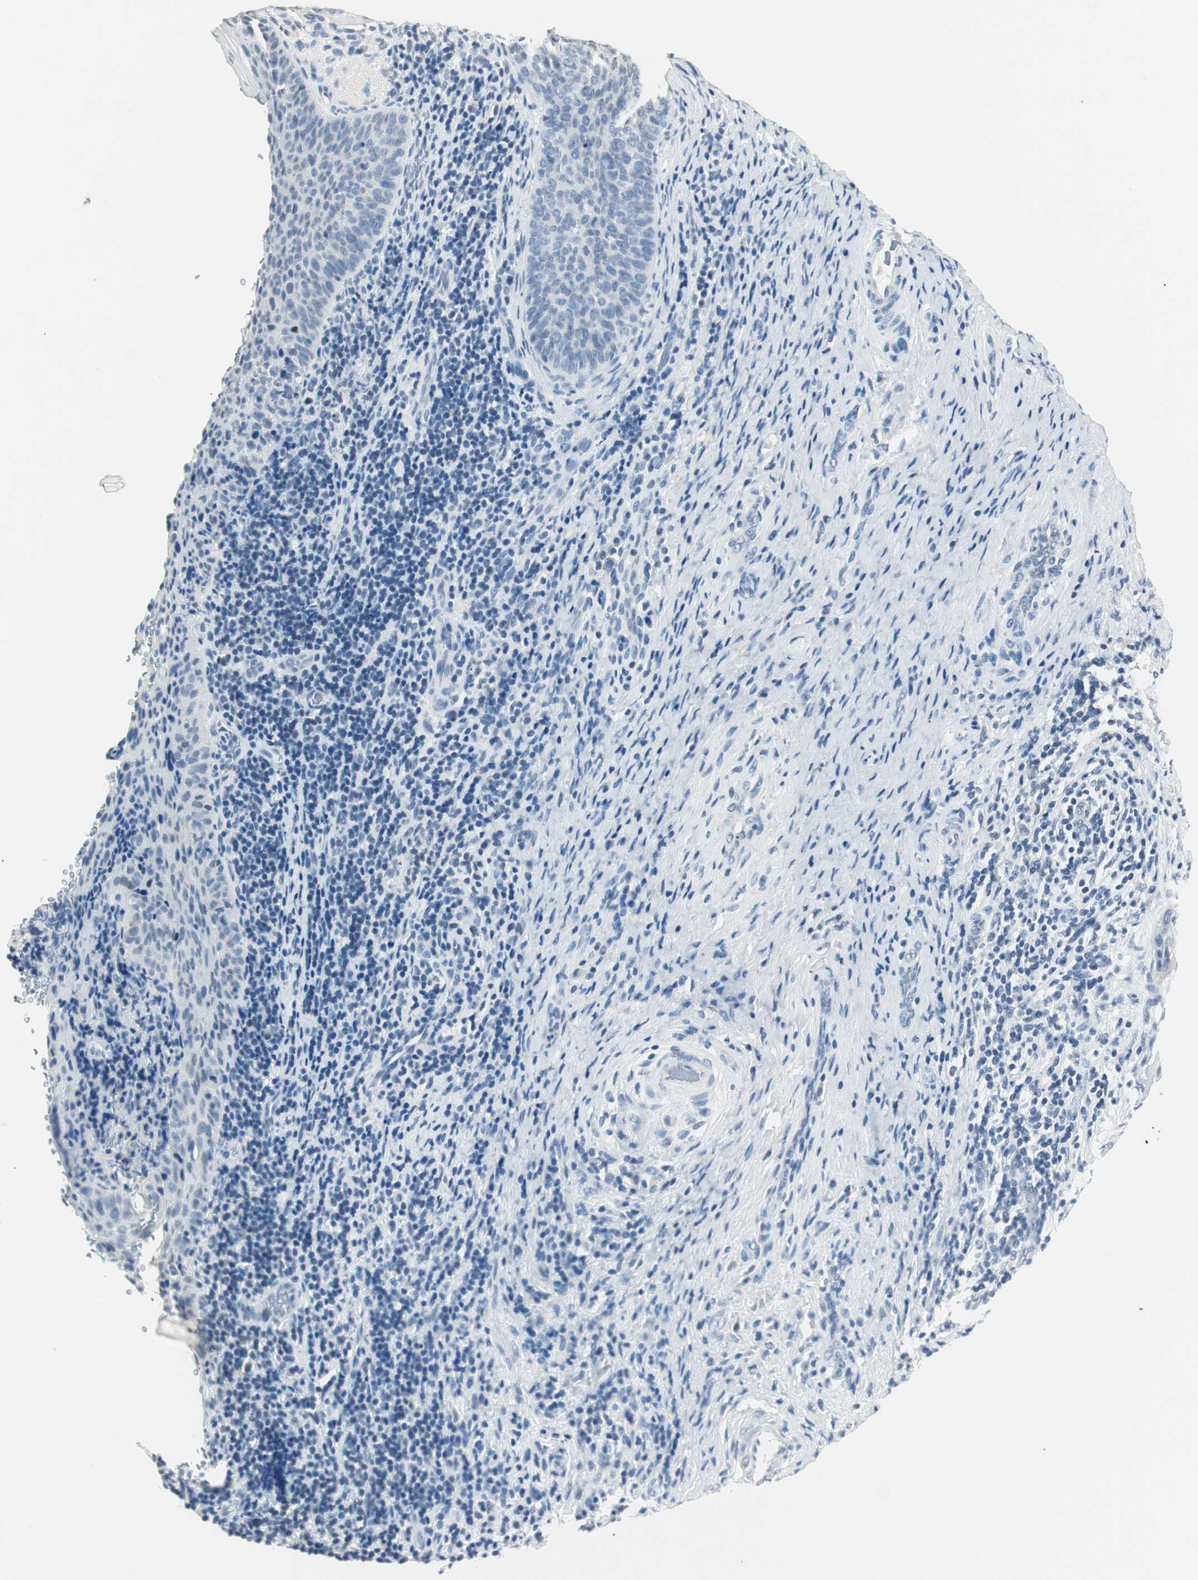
{"staining": {"intensity": "negative", "quantity": "none", "location": "none"}, "tissue": "cervical cancer", "cell_type": "Tumor cells", "image_type": "cancer", "snomed": [{"axis": "morphology", "description": "Squamous cell carcinoma, NOS"}, {"axis": "topography", "description": "Cervix"}], "caption": "Tumor cells are negative for brown protein staining in squamous cell carcinoma (cervical).", "gene": "HOXB13", "patient": {"sex": "female", "age": 33}}